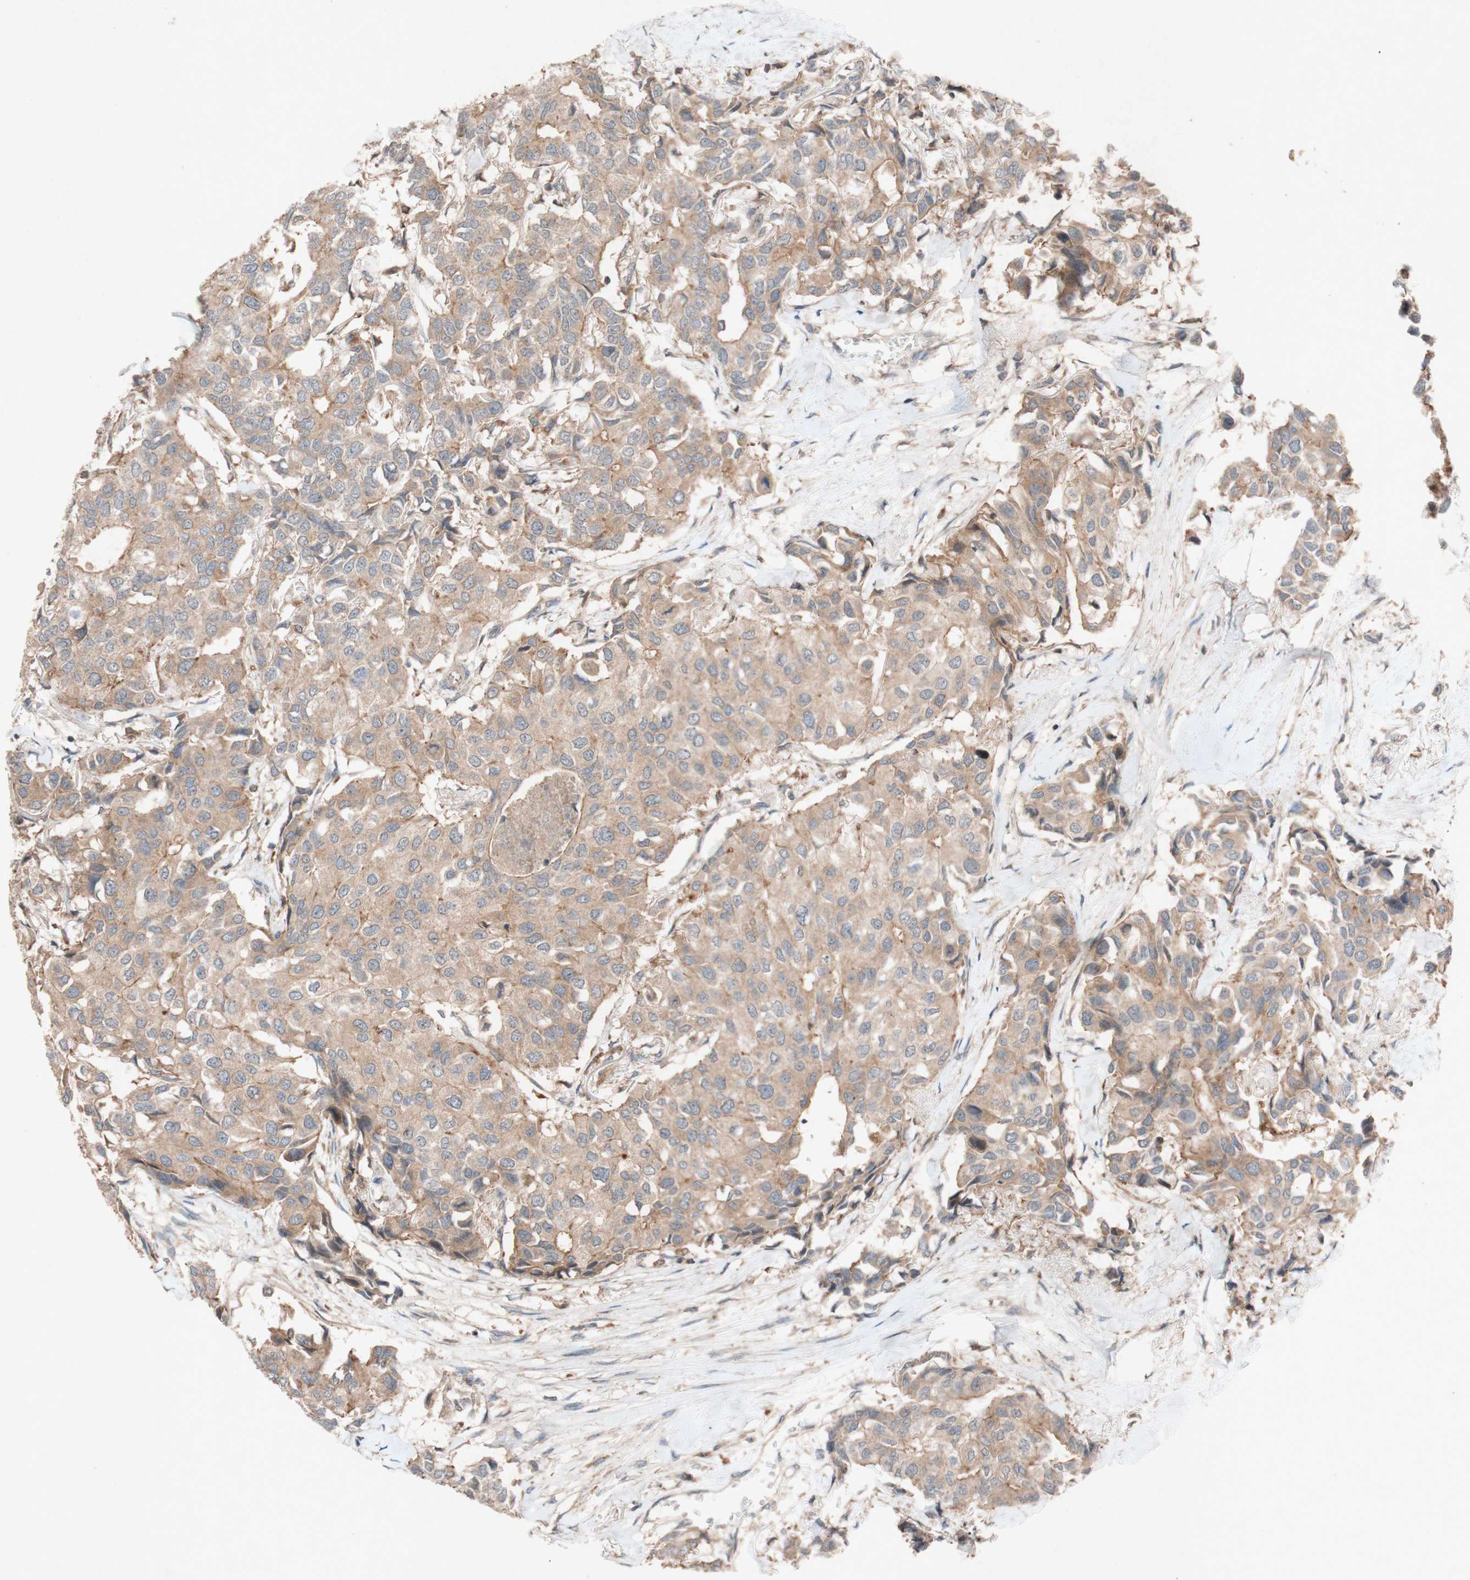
{"staining": {"intensity": "weak", "quantity": ">75%", "location": "cytoplasmic/membranous"}, "tissue": "breast cancer", "cell_type": "Tumor cells", "image_type": "cancer", "snomed": [{"axis": "morphology", "description": "Duct carcinoma"}, {"axis": "topography", "description": "Breast"}], "caption": "About >75% of tumor cells in human breast cancer display weak cytoplasmic/membranous protein expression as visualized by brown immunohistochemical staining.", "gene": "ATP6V1F", "patient": {"sex": "female", "age": 80}}